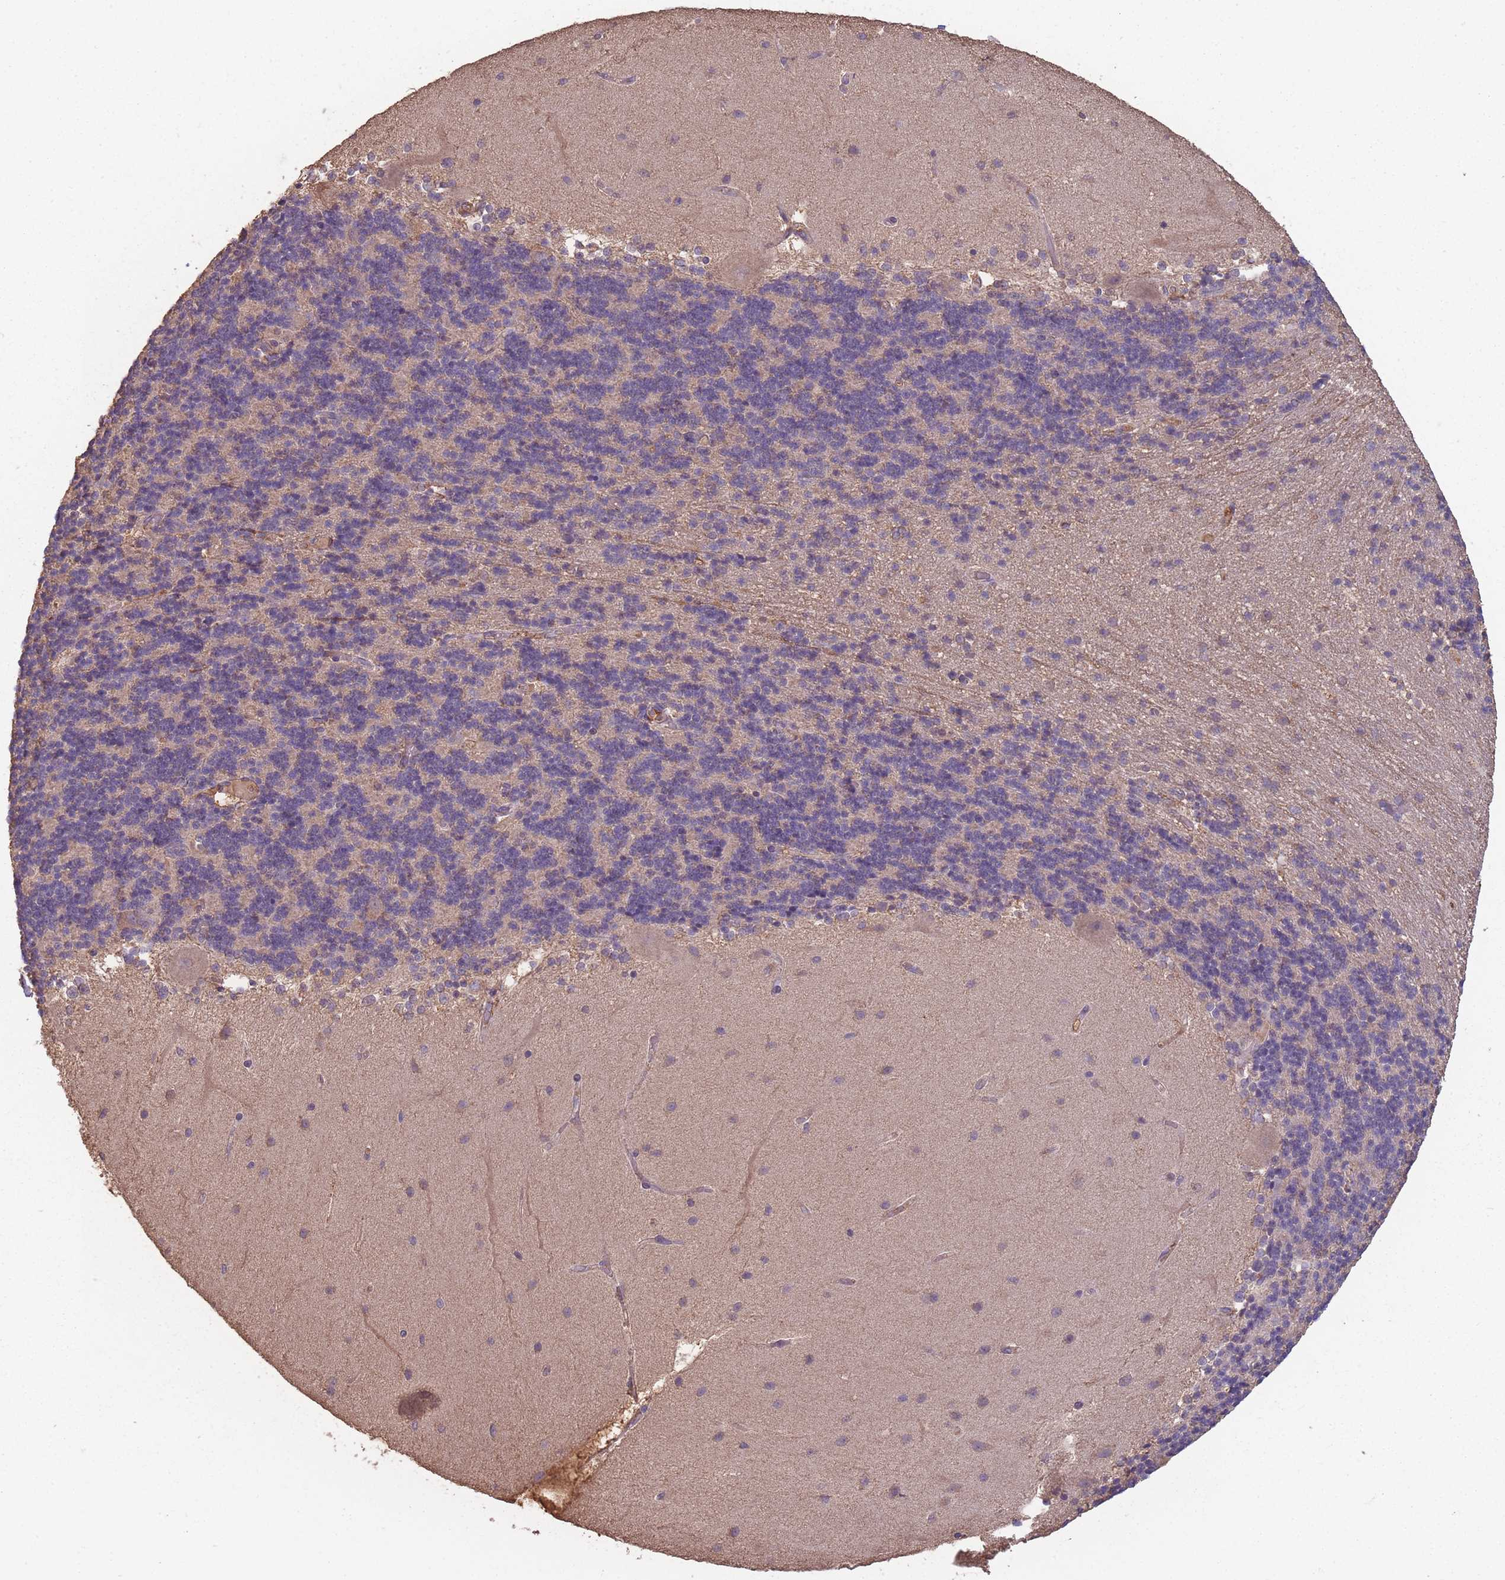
{"staining": {"intensity": "negative", "quantity": "none", "location": "none"}, "tissue": "cerebellum", "cell_type": "Cells in granular layer", "image_type": "normal", "snomed": [{"axis": "morphology", "description": "Normal tissue, NOS"}, {"axis": "topography", "description": "Cerebellum"}], "caption": "Cerebellum stained for a protein using IHC demonstrates no staining cells in granular layer.", "gene": "SANBR", "patient": {"sex": "female", "age": 54}}